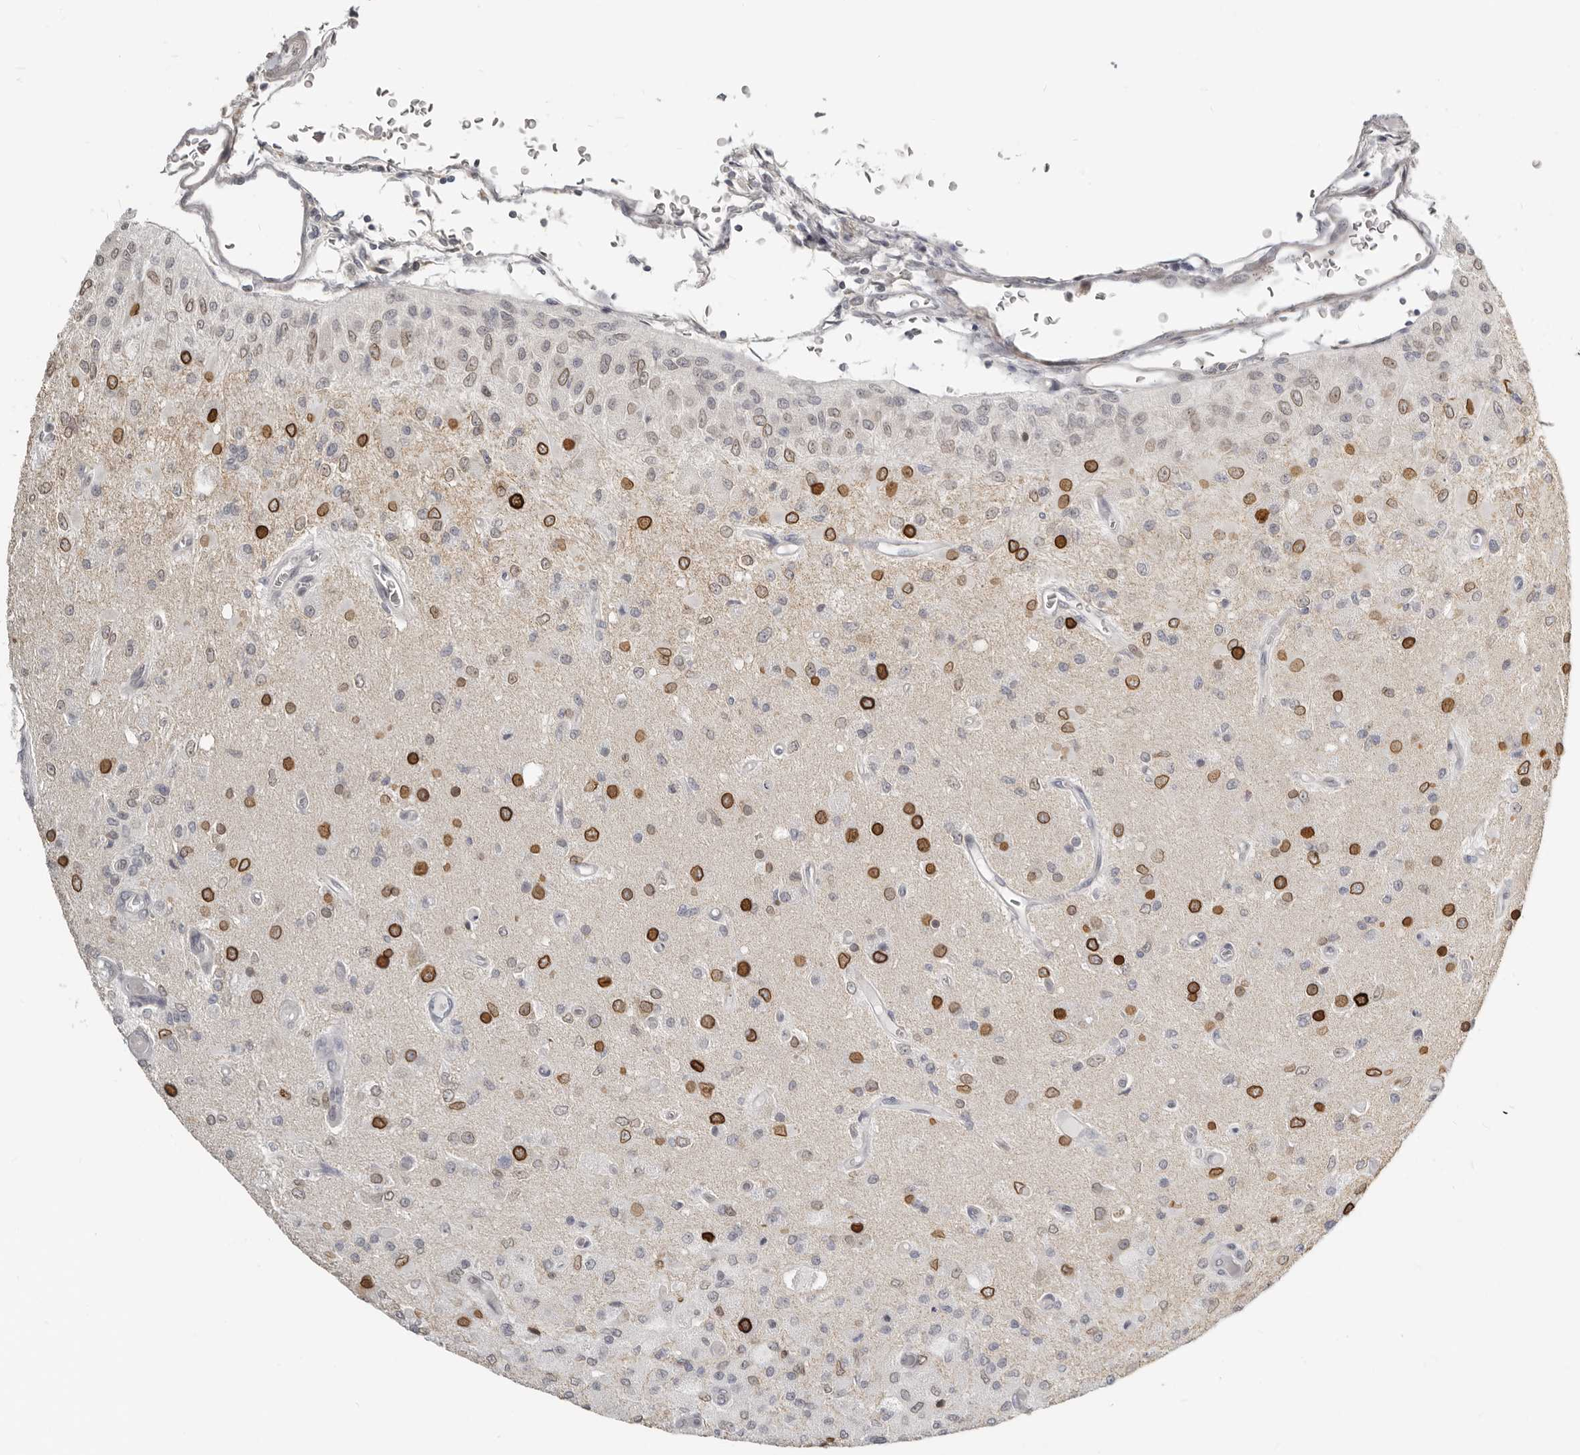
{"staining": {"intensity": "strong", "quantity": "25%-75%", "location": "cytoplasmic/membranous,nuclear"}, "tissue": "glioma", "cell_type": "Tumor cells", "image_type": "cancer", "snomed": [{"axis": "morphology", "description": "Normal tissue, NOS"}, {"axis": "morphology", "description": "Glioma, malignant, High grade"}, {"axis": "topography", "description": "Cerebral cortex"}], "caption": "IHC (DAB (3,3'-diaminobenzidine)) staining of glioma reveals strong cytoplasmic/membranous and nuclear protein positivity in approximately 25%-75% of tumor cells.", "gene": "NUP153", "patient": {"sex": "male", "age": 77}}